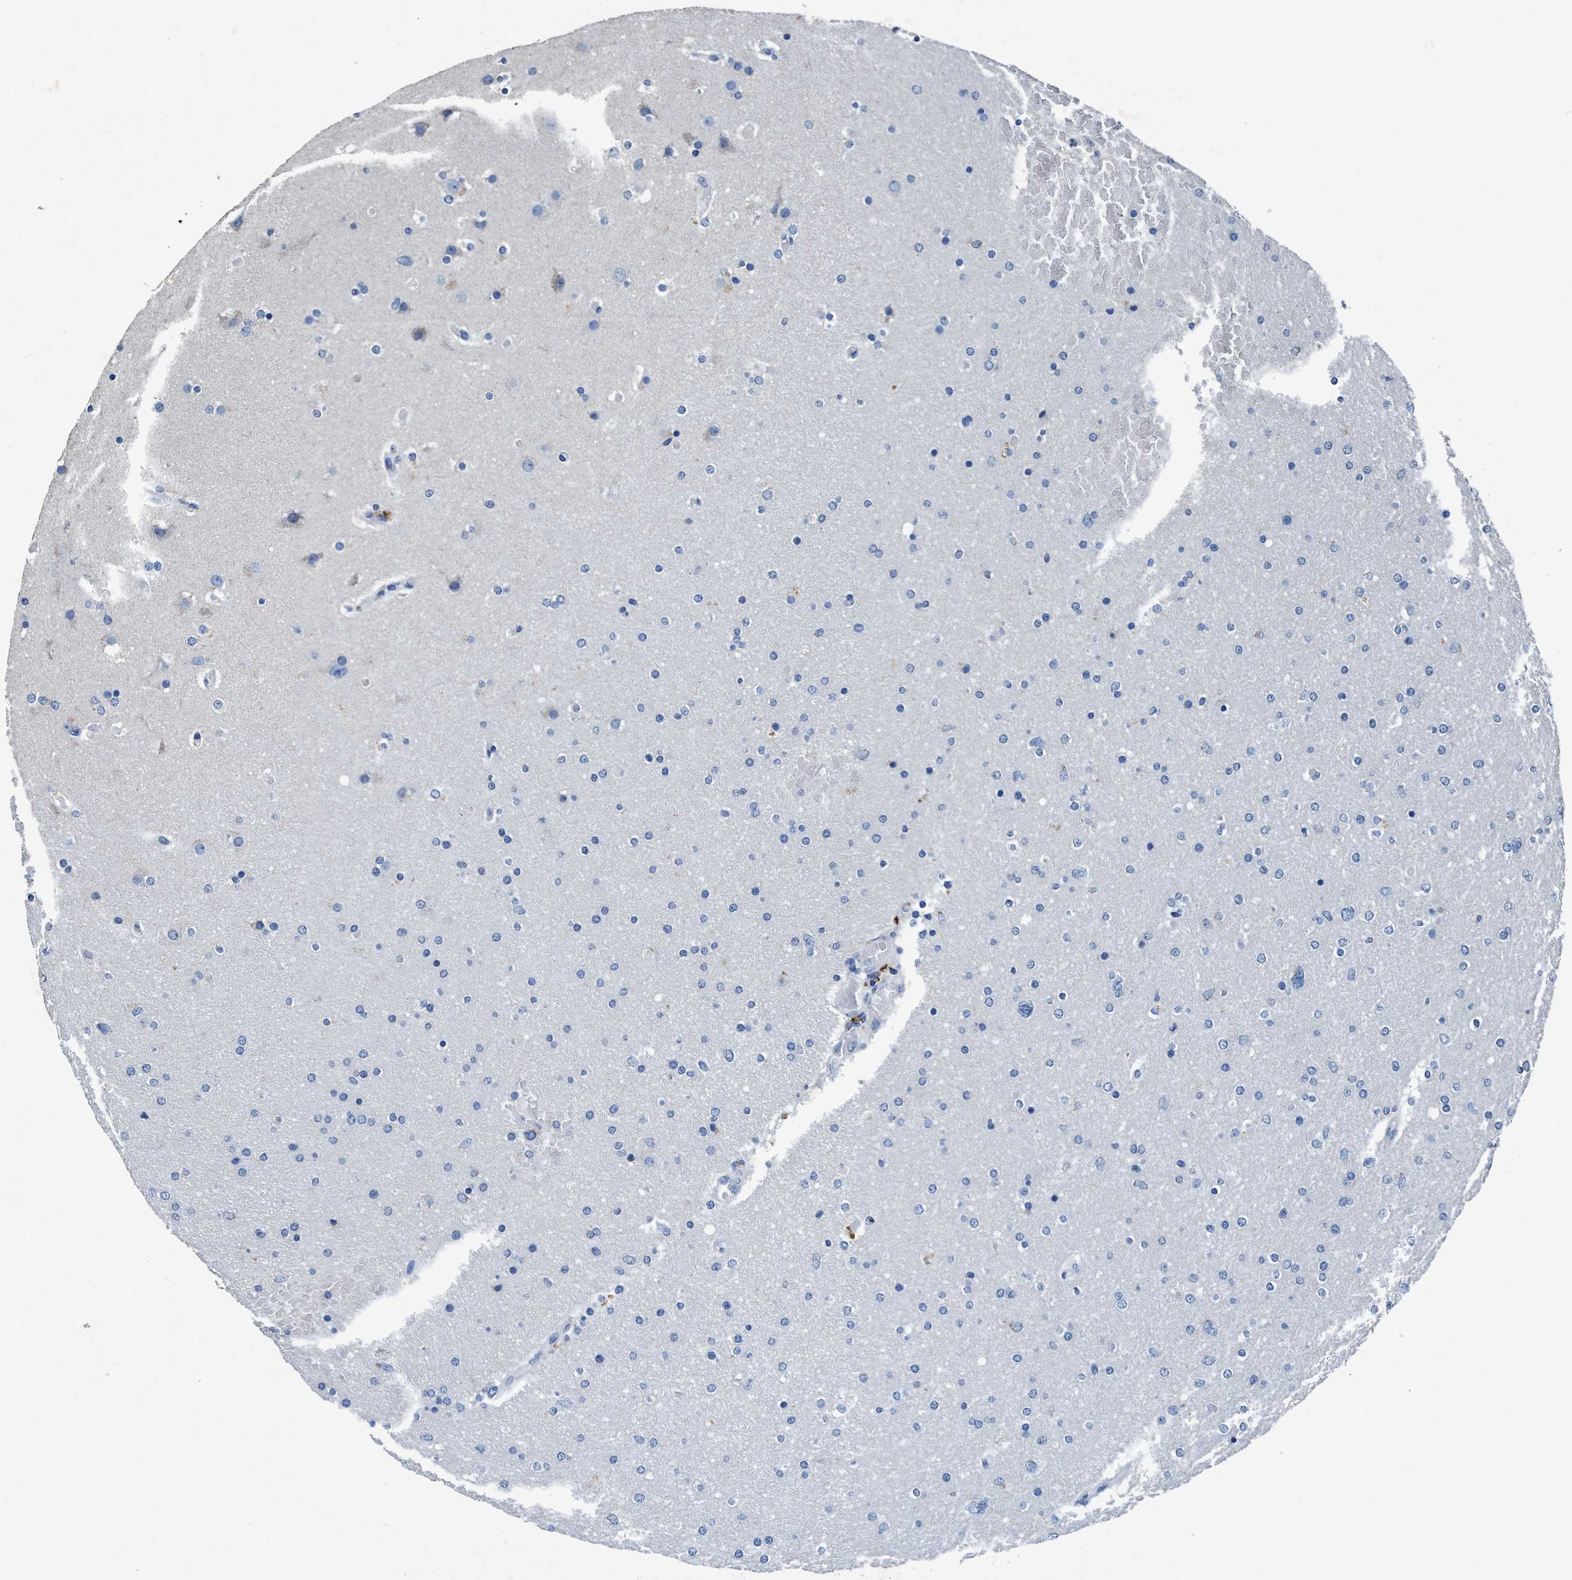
{"staining": {"intensity": "negative", "quantity": "none", "location": "none"}, "tissue": "glioma", "cell_type": "Tumor cells", "image_type": "cancer", "snomed": [{"axis": "morphology", "description": "Glioma, malignant, High grade"}, {"axis": "topography", "description": "Cerebral cortex"}], "caption": "Tumor cells show no significant protein expression in malignant glioma (high-grade).", "gene": "ANKFN1", "patient": {"sex": "female", "age": 36}}